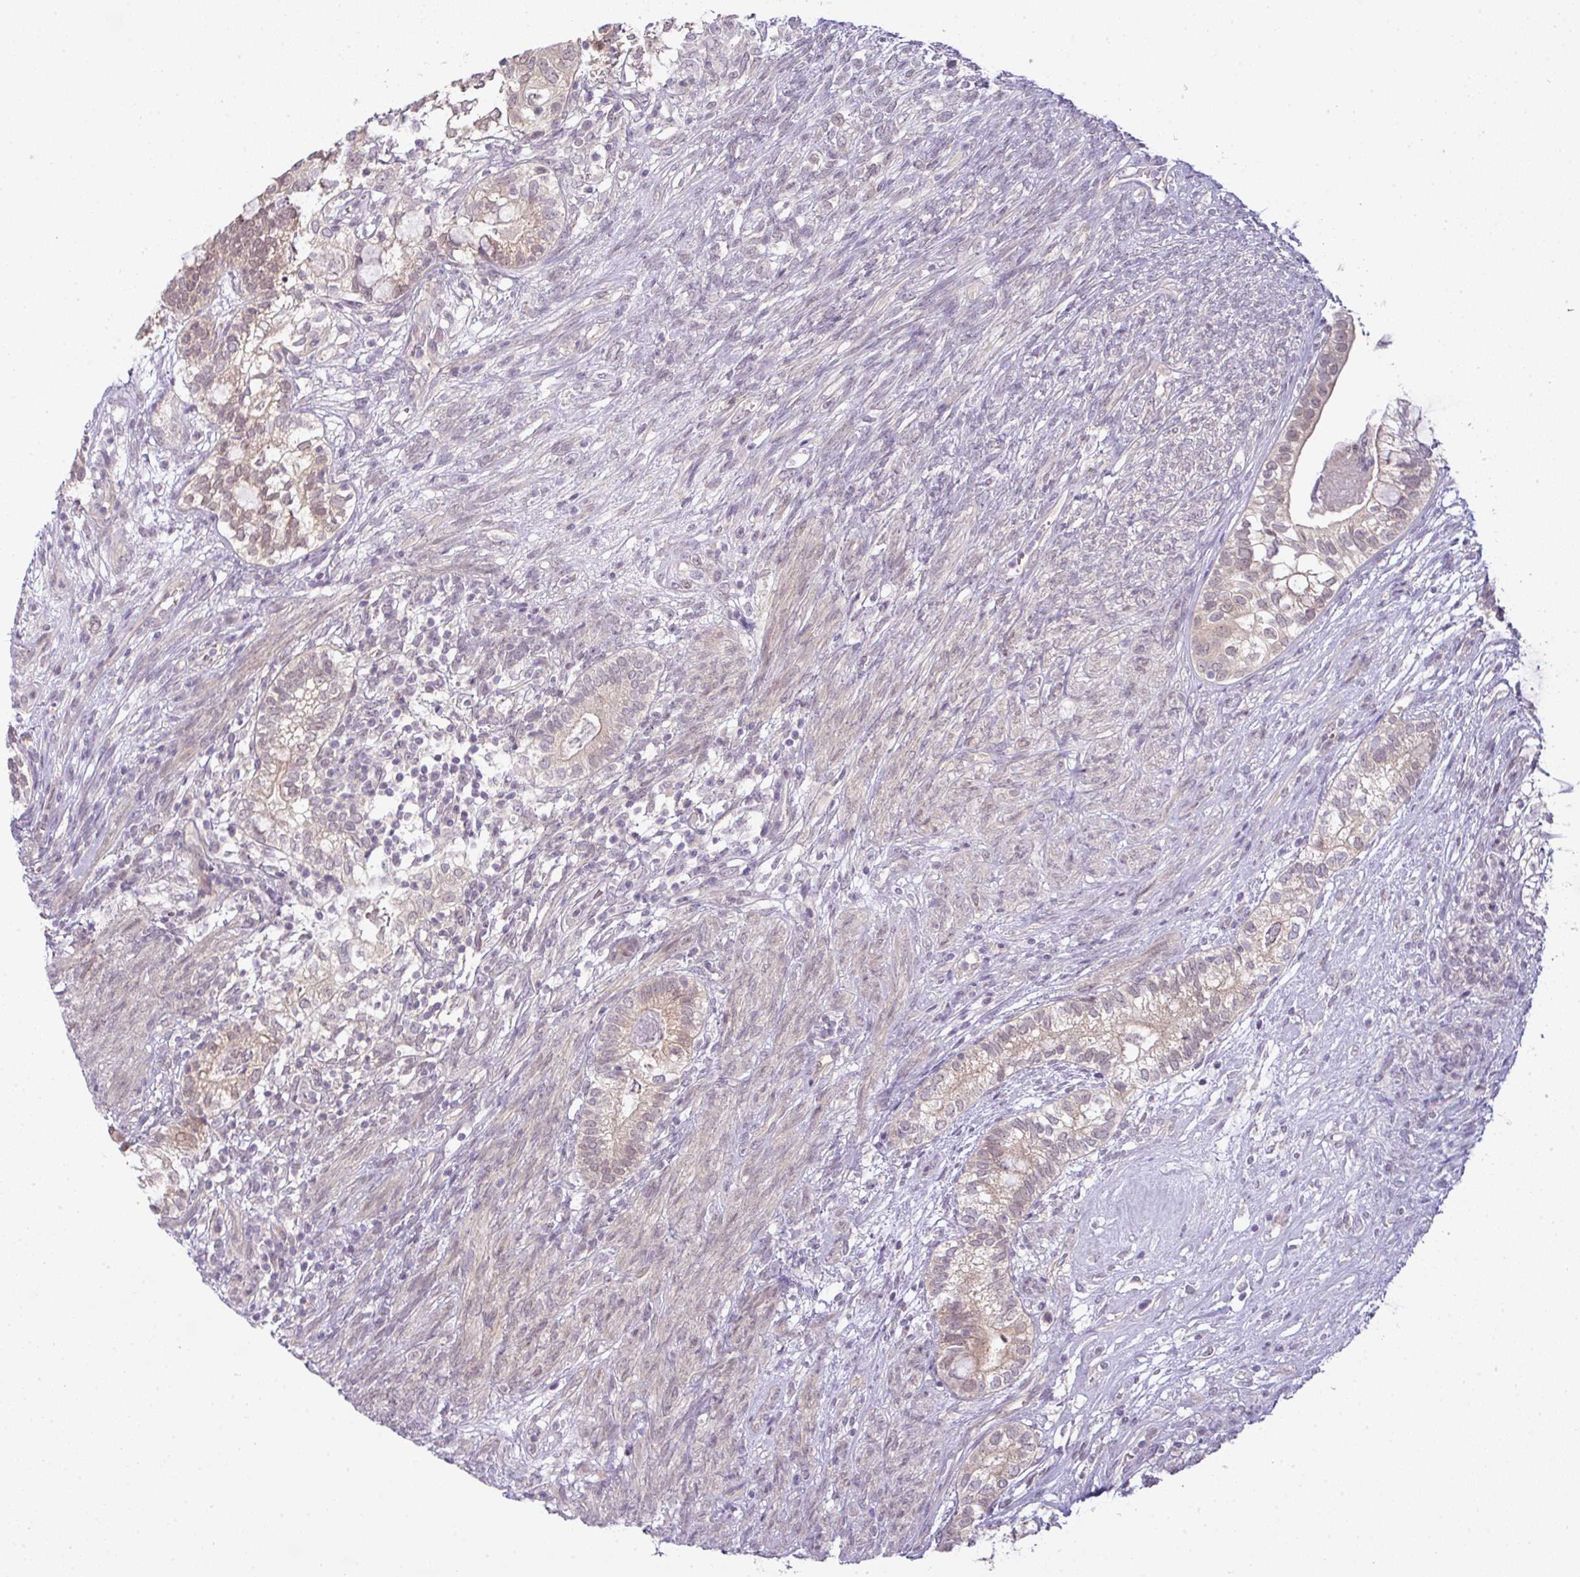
{"staining": {"intensity": "weak", "quantity": "25%-75%", "location": "cytoplasmic/membranous,nuclear"}, "tissue": "testis cancer", "cell_type": "Tumor cells", "image_type": "cancer", "snomed": [{"axis": "morphology", "description": "Seminoma, NOS"}, {"axis": "morphology", "description": "Carcinoma, Embryonal, NOS"}, {"axis": "topography", "description": "Testis"}], "caption": "The photomicrograph displays a brown stain indicating the presence of a protein in the cytoplasmic/membranous and nuclear of tumor cells in testis cancer (embryonal carcinoma).", "gene": "CSE1L", "patient": {"sex": "male", "age": 41}}